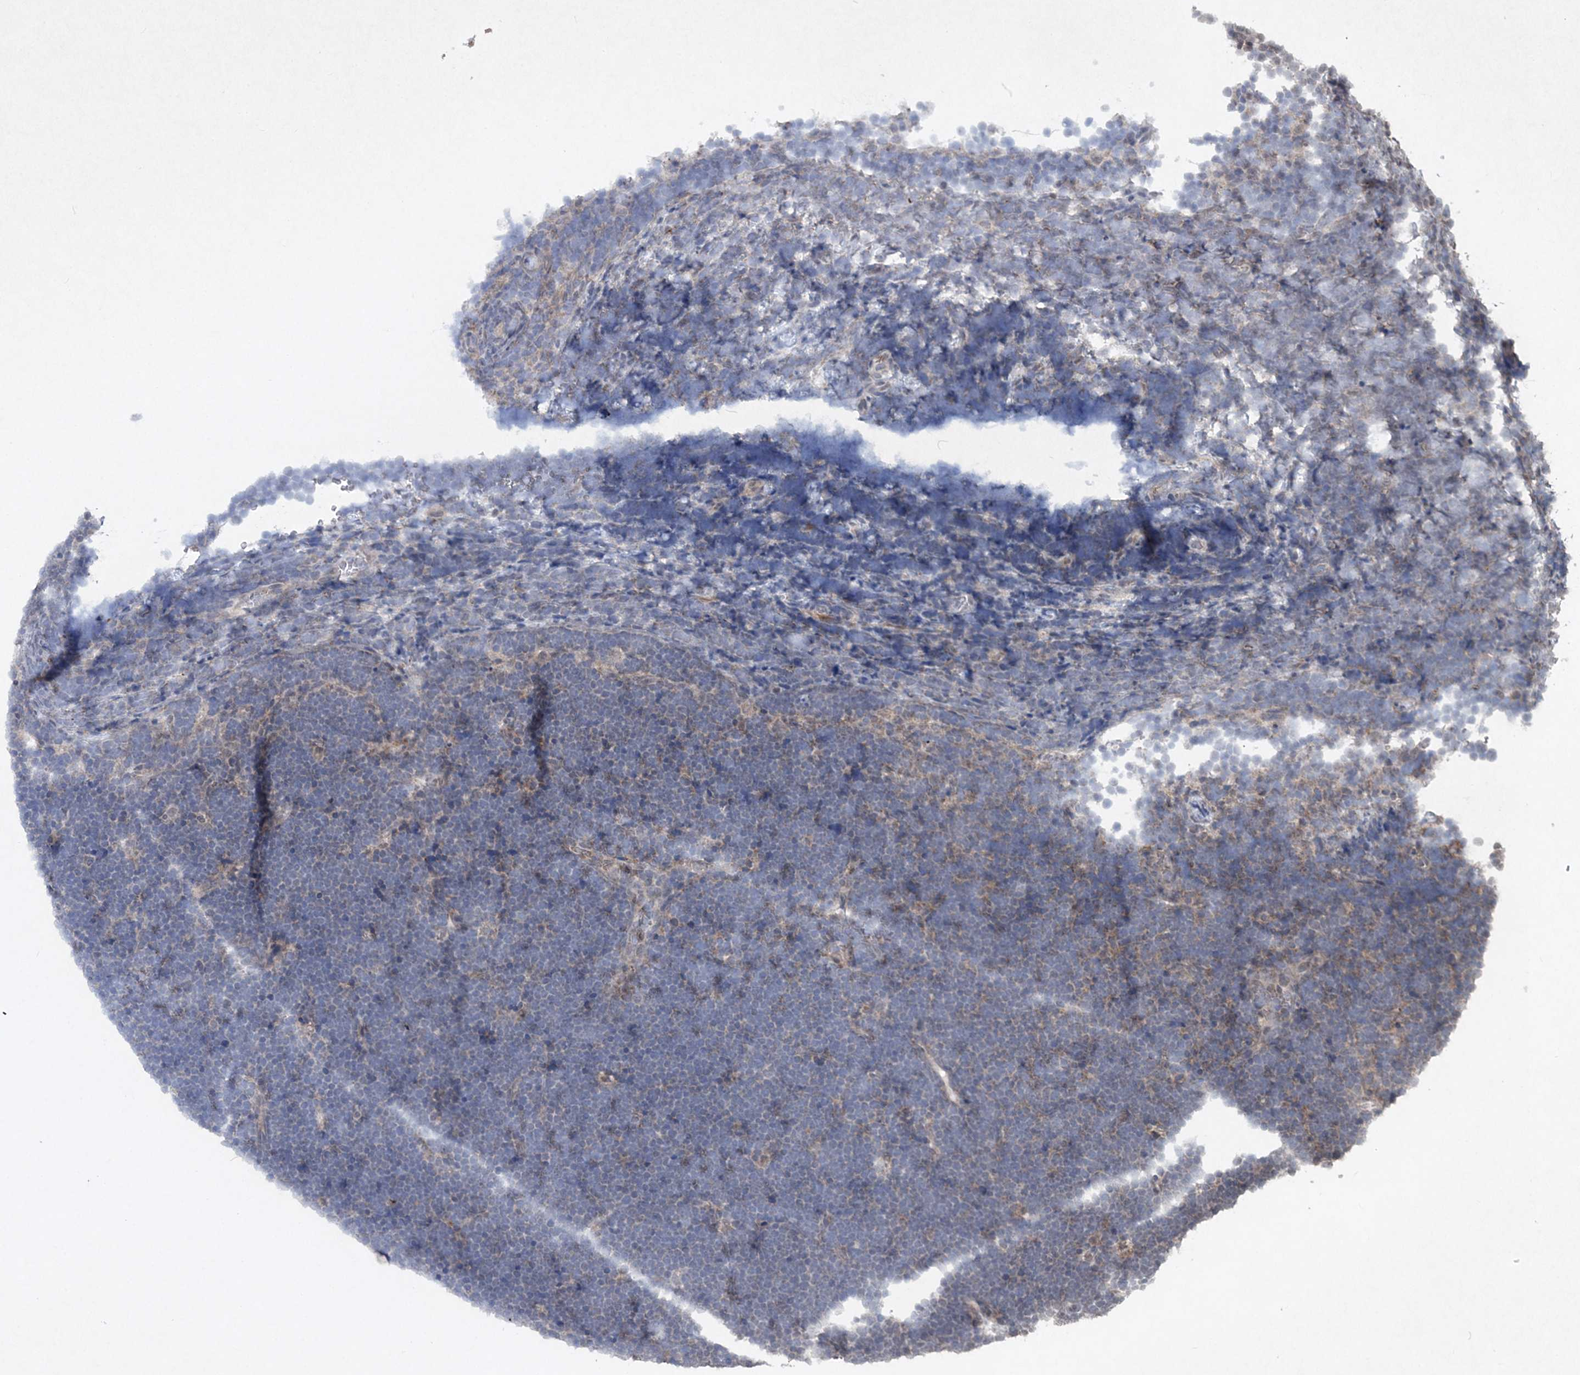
{"staining": {"intensity": "negative", "quantity": "none", "location": "none"}, "tissue": "lymphoma", "cell_type": "Tumor cells", "image_type": "cancer", "snomed": [{"axis": "morphology", "description": "Malignant lymphoma, non-Hodgkin's type, High grade"}, {"axis": "topography", "description": "Lymph node"}], "caption": "DAB immunohistochemical staining of high-grade malignant lymphoma, non-Hodgkin's type reveals no significant expression in tumor cells. Brightfield microscopy of immunohistochemistry (IHC) stained with DAB (3,3'-diaminobenzidine) (brown) and hematoxylin (blue), captured at high magnification.", "gene": "SOWAHB", "patient": {"sex": "male", "age": 13}}